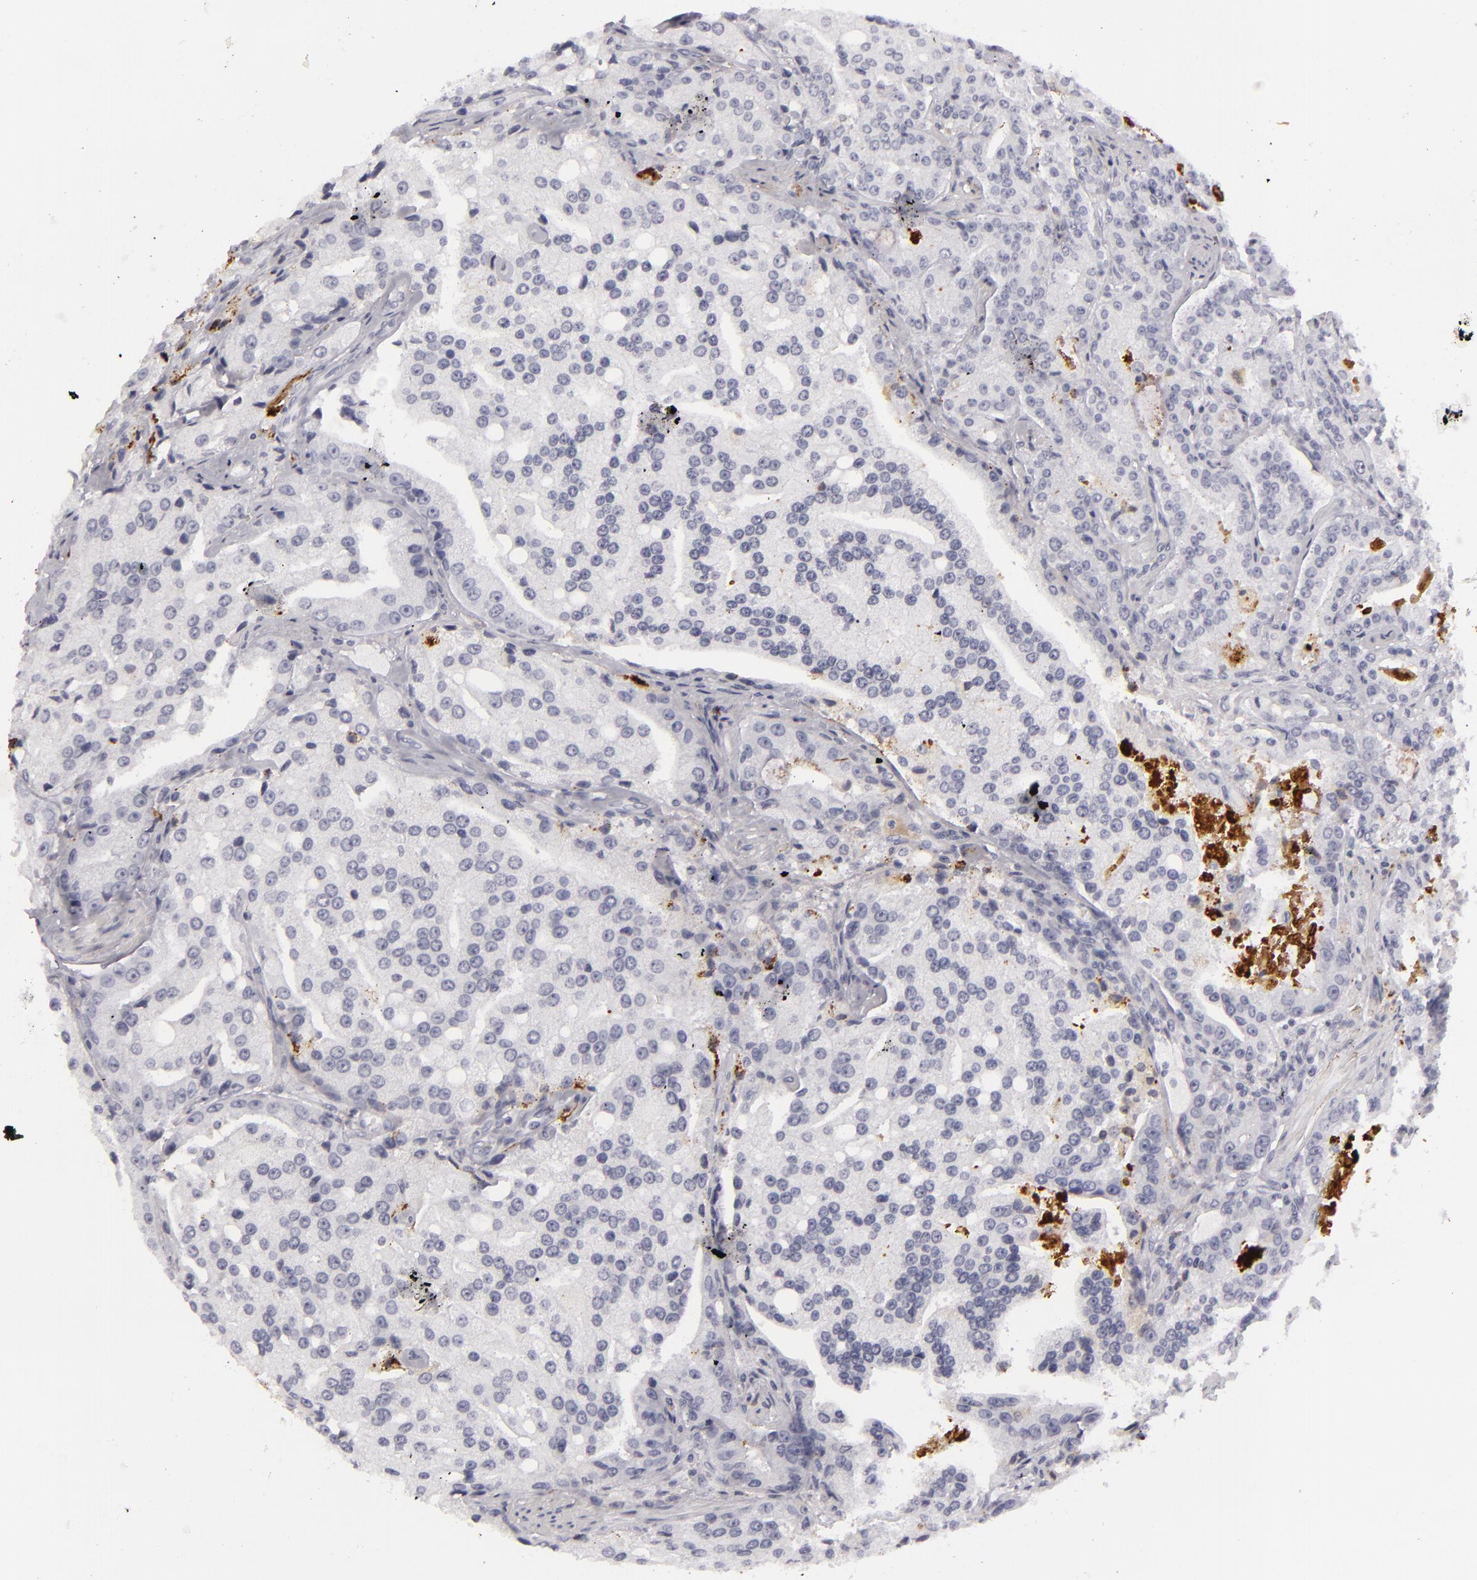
{"staining": {"intensity": "moderate", "quantity": "<25%", "location": "cytoplasmic/membranous"}, "tissue": "prostate cancer", "cell_type": "Tumor cells", "image_type": "cancer", "snomed": [{"axis": "morphology", "description": "Adenocarcinoma, Medium grade"}, {"axis": "topography", "description": "Prostate"}], "caption": "Prostate cancer tissue reveals moderate cytoplasmic/membranous expression in about <25% of tumor cells, visualized by immunohistochemistry.", "gene": "C9", "patient": {"sex": "male", "age": 72}}